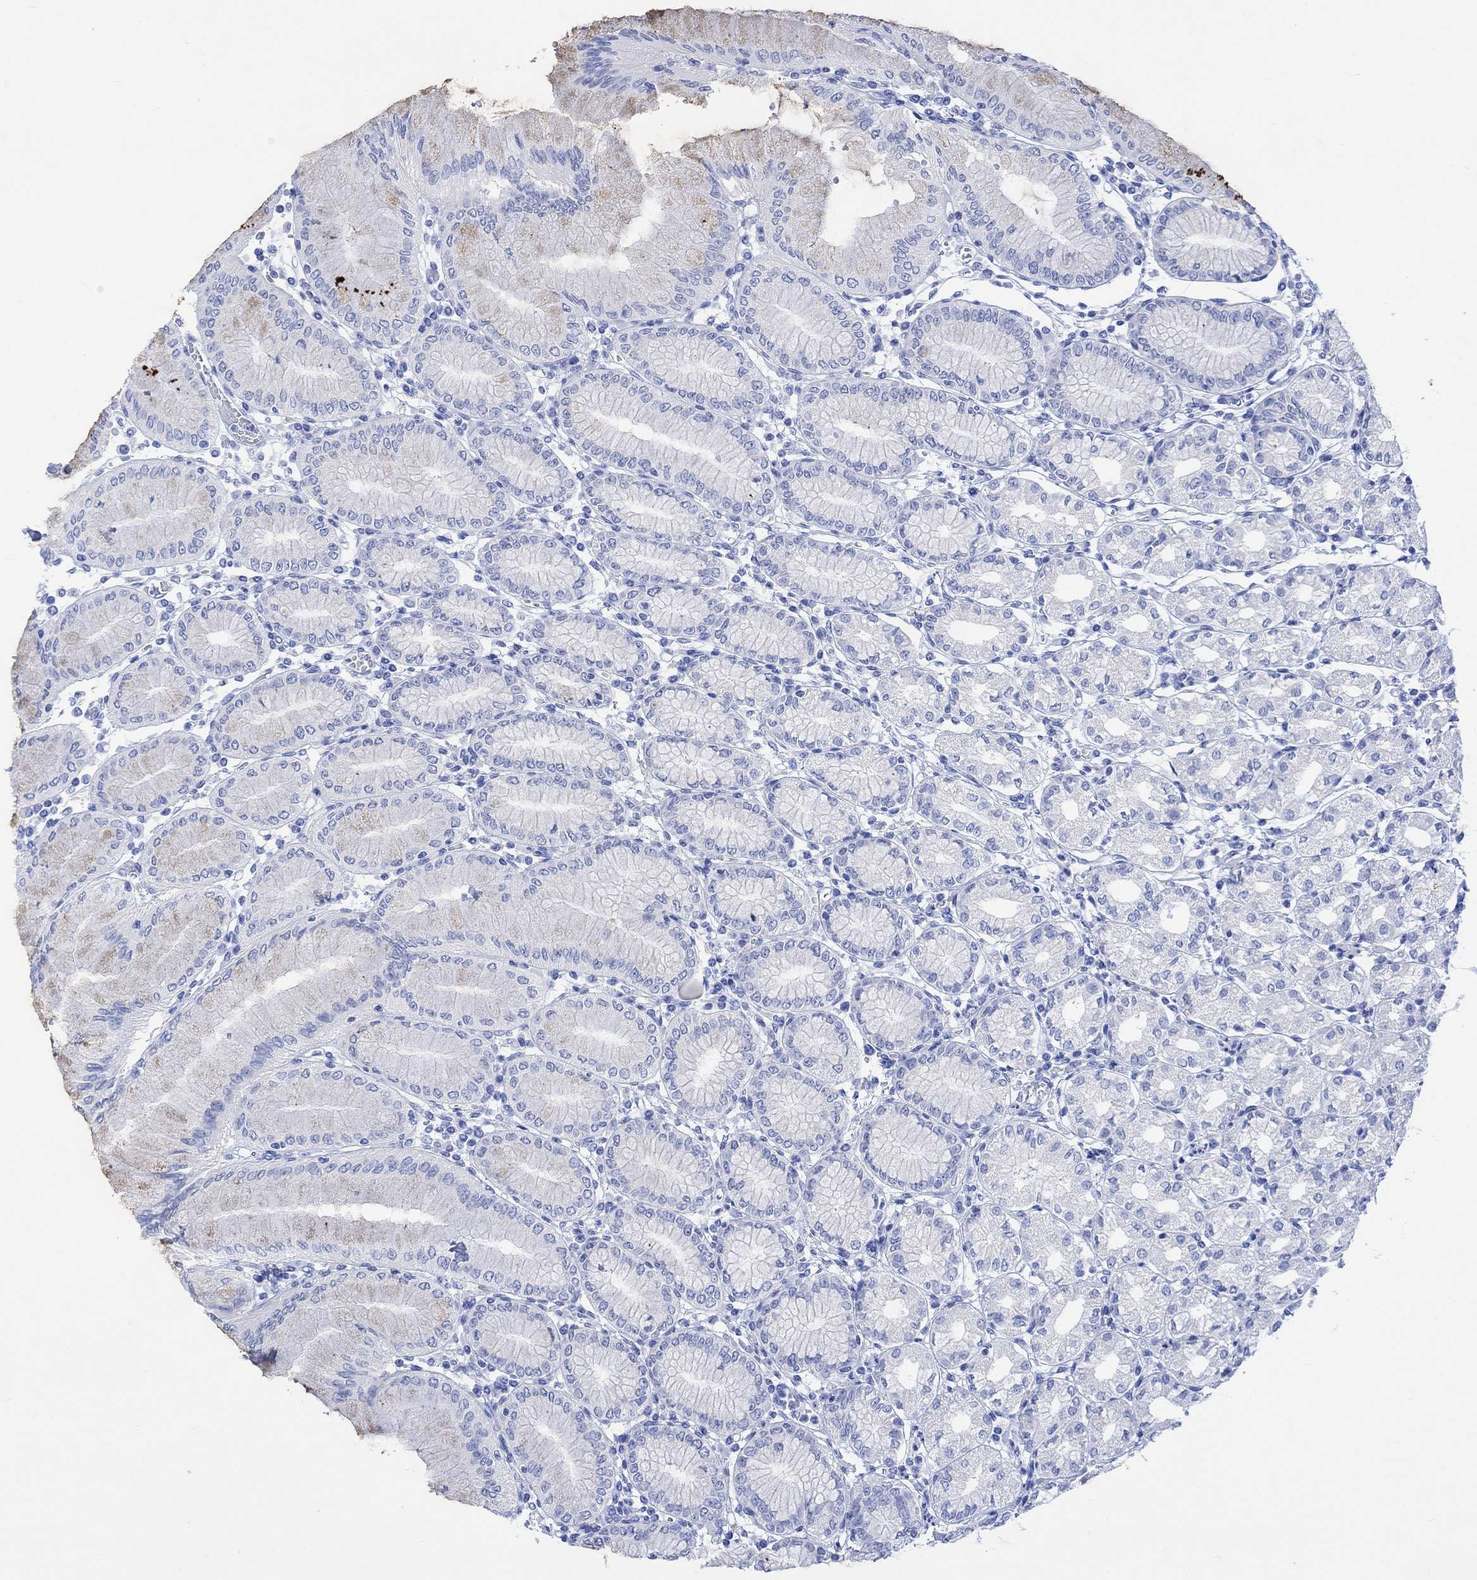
{"staining": {"intensity": "negative", "quantity": "none", "location": "none"}, "tissue": "stomach", "cell_type": "Glandular cells", "image_type": "normal", "snomed": [{"axis": "morphology", "description": "Normal tissue, NOS"}, {"axis": "topography", "description": "Skeletal muscle"}, {"axis": "topography", "description": "Stomach"}], "caption": "Glandular cells show no significant protein positivity in unremarkable stomach. (DAB immunohistochemistry (IHC) visualized using brightfield microscopy, high magnification).", "gene": "CELF4", "patient": {"sex": "female", "age": 57}}